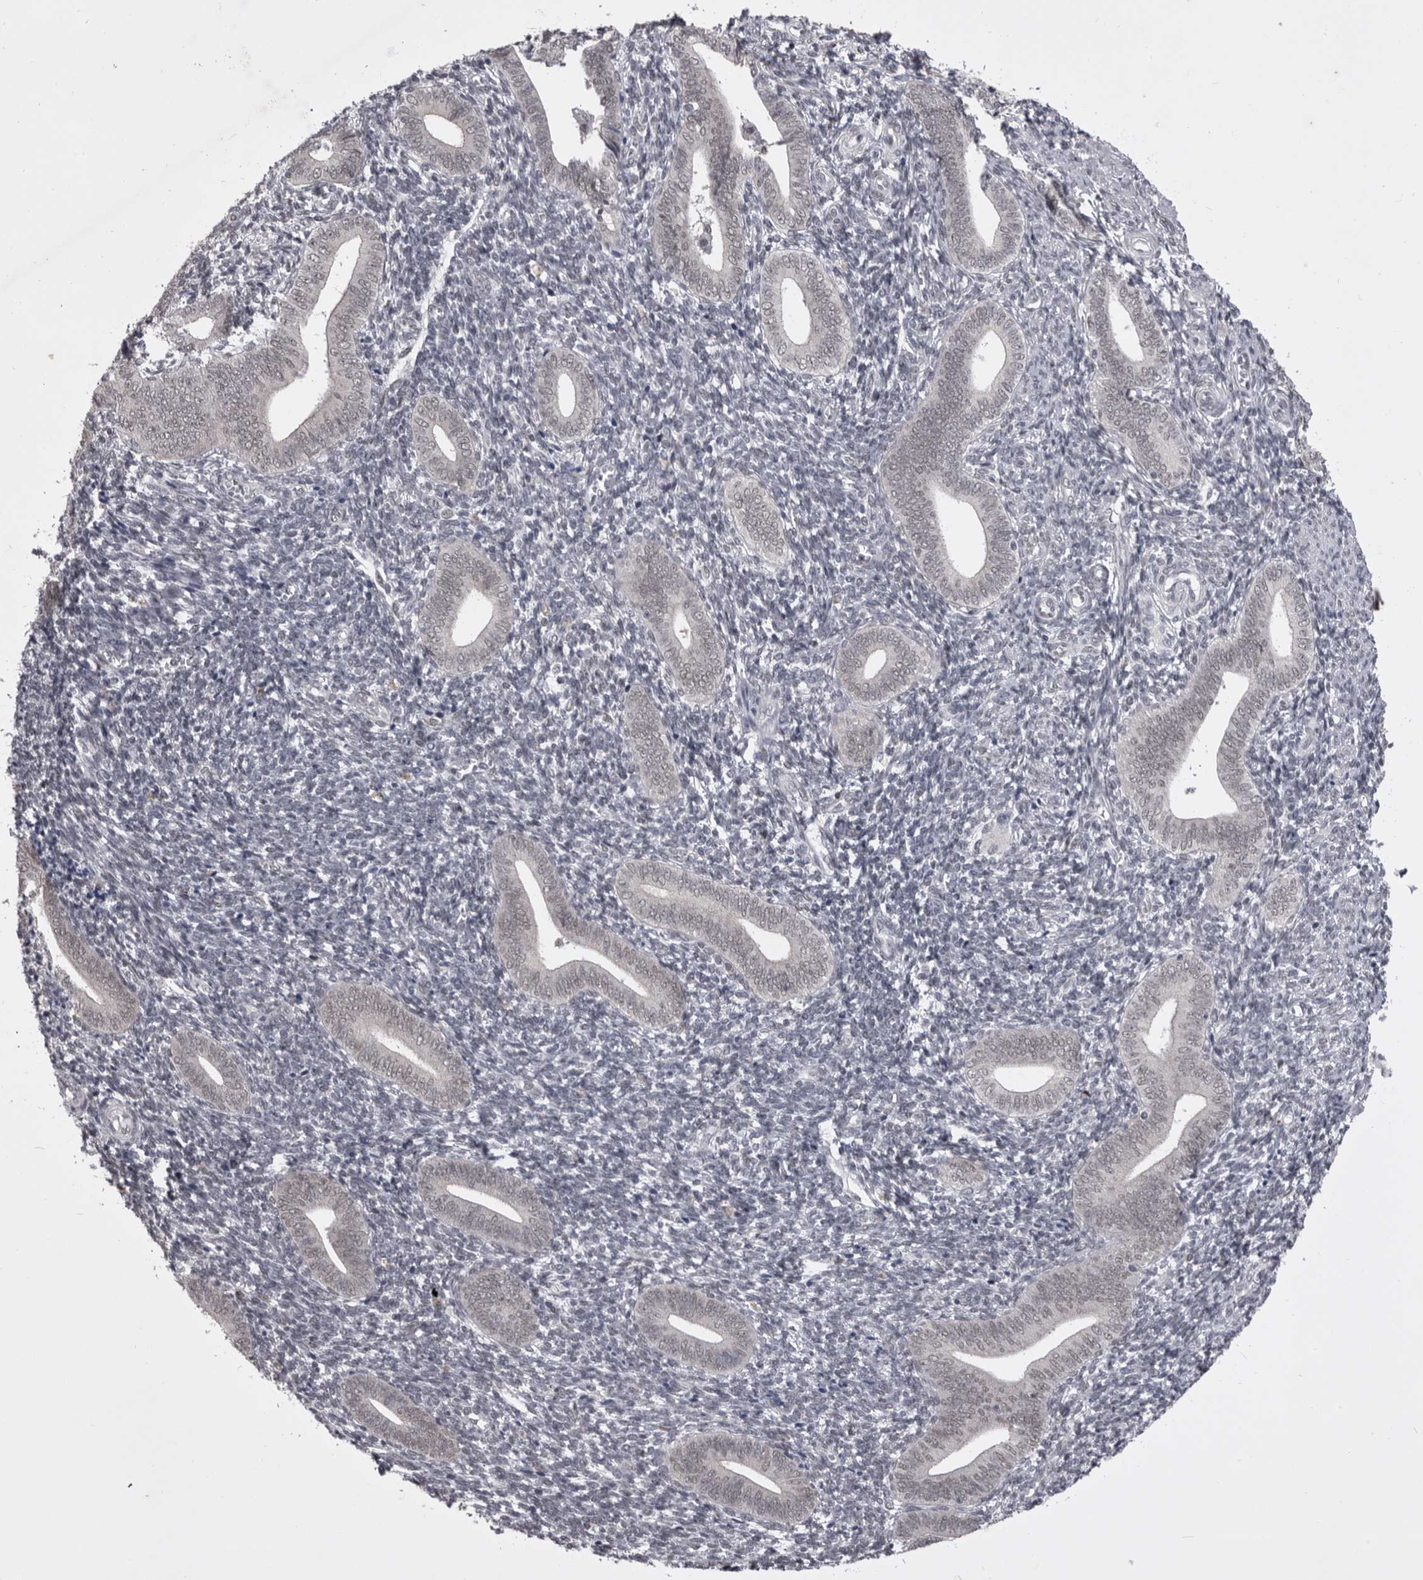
{"staining": {"intensity": "negative", "quantity": "none", "location": "none"}, "tissue": "endometrium", "cell_type": "Cells in endometrial stroma", "image_type": "normal", "snomed": [{"axis": "morphology", "description": "Normal tissue, NOS"}, {"axis": "topography", "description": "Uterus"}, {"axis": "topography", "description": "Endometrium"}], "caption": "DAB immunohistochemical staining of normal endometrium demonstrates no significant expression in cells in endometrial stroma.", "gene": "PRPF3", "patient": {"sex": "female", "age": 33}}